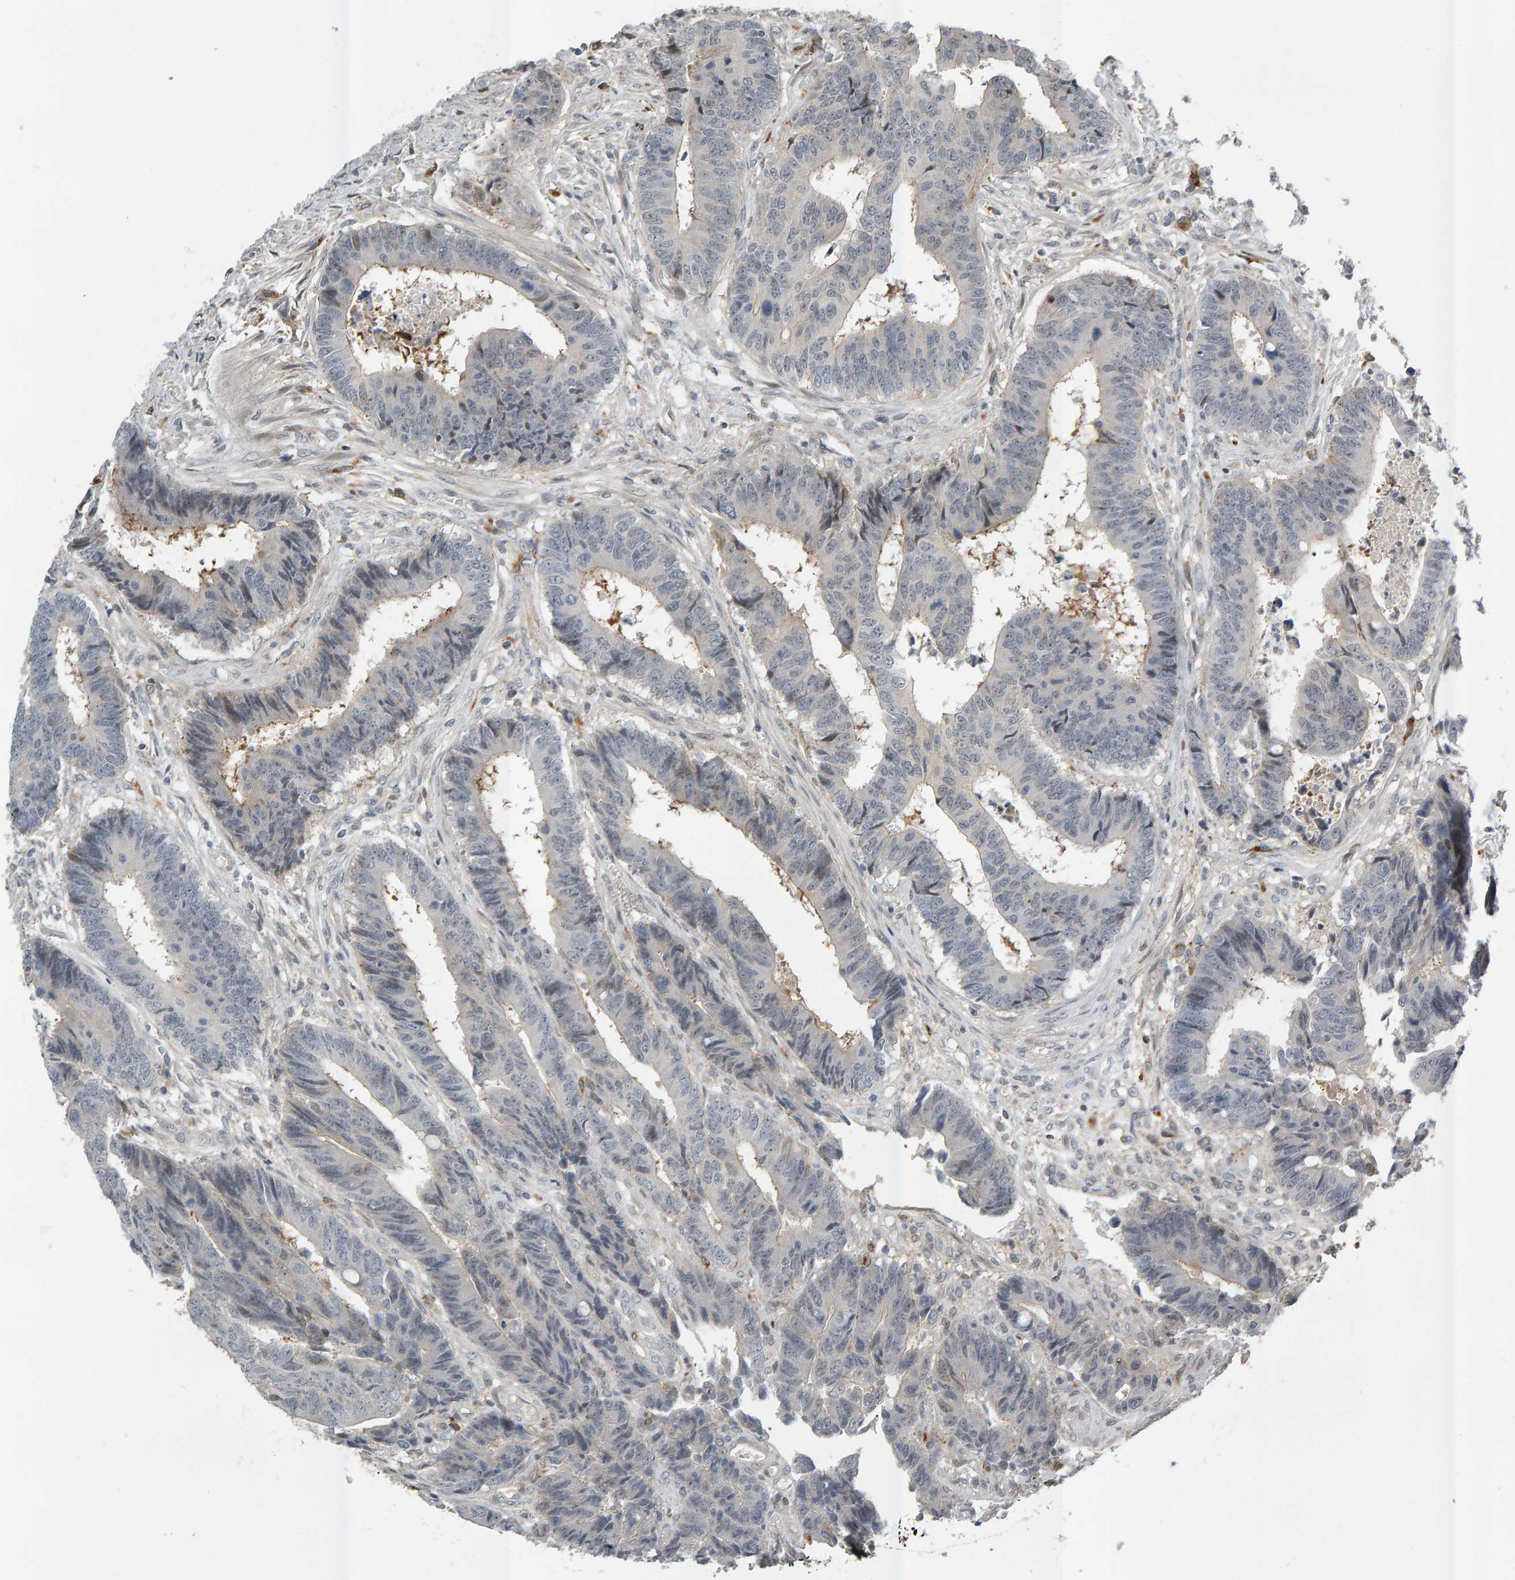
{"staining": {"intensity": "weak", "quantity": "<25%", "location": "cytoplasmic/membranous"}, "tissue": "colorectal cancer", "cell_type": "Tumor cells", "image_type": "cancer", "snomed": [{"axis": "morphology", "description": "Adenocarcinoma, NOS"}, {"axis": "topography", "description": "Rectum"}], "caption": "Immunohistochemistry (IHC) micrograph of human colorectal cancer (adenocarcinoma) stained for a protein (brown), which shows no positivity in tumor cells.", "gene": "ZNF160", "patient": {"sex": "male", "age": 84}}